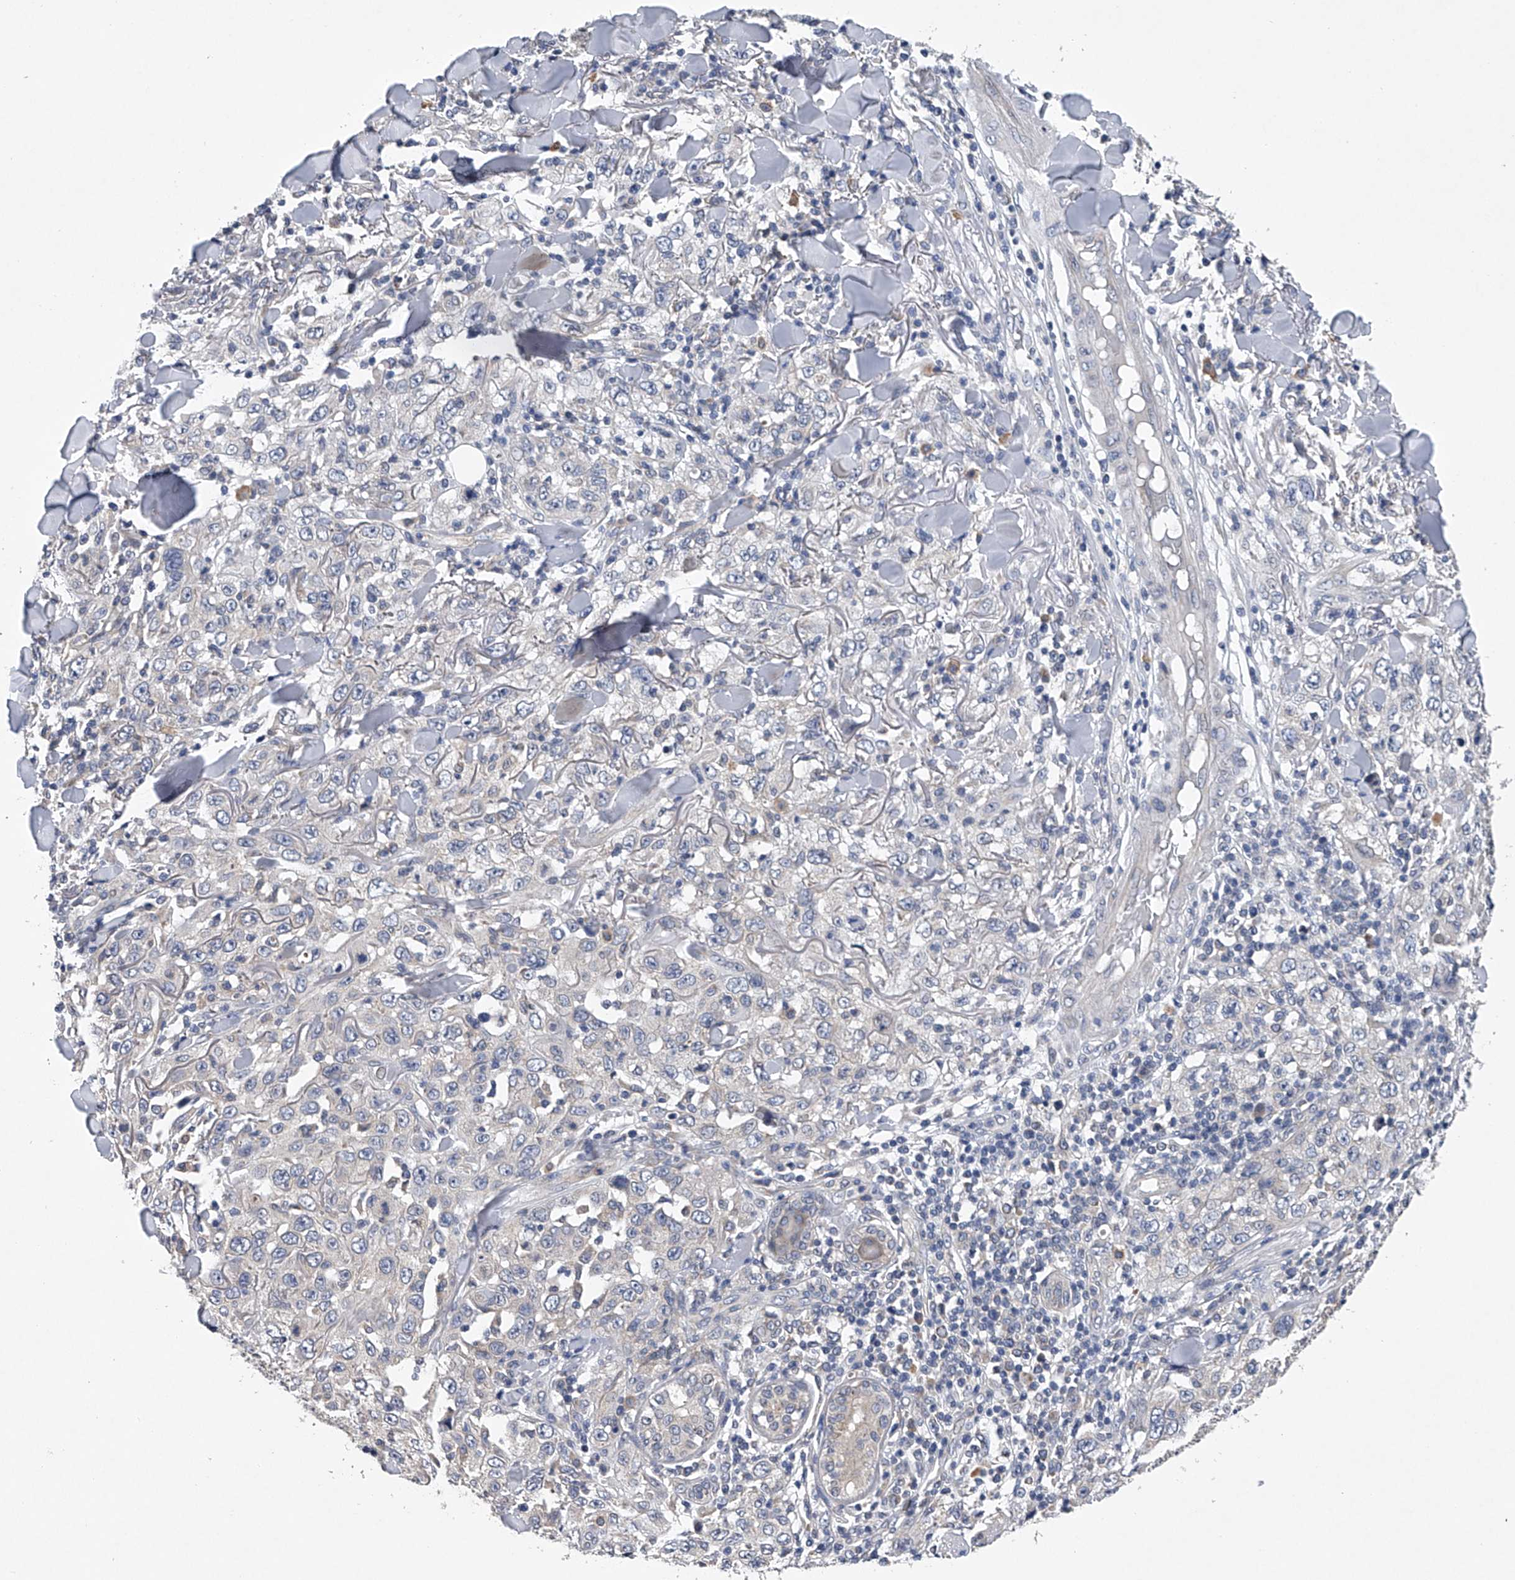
{"staining": {"intensity": "negative", "quantity": "none", "location": "none"}, "tissue": "skin cancer", "cell_type": "Tumor cells", "image_type": "cancer", "snomed": [{"axis": "morphology", "description": "Squamous cell carcinoma, NOS"}, {"axis": "topography", "description": "Skin"}], "caption": "Tumor cells are negative for brown protein staining in skin cancer (squamous cell carcinoma).", "gene": "RNF5", "patient": {"sex": "female", "age": 88}}